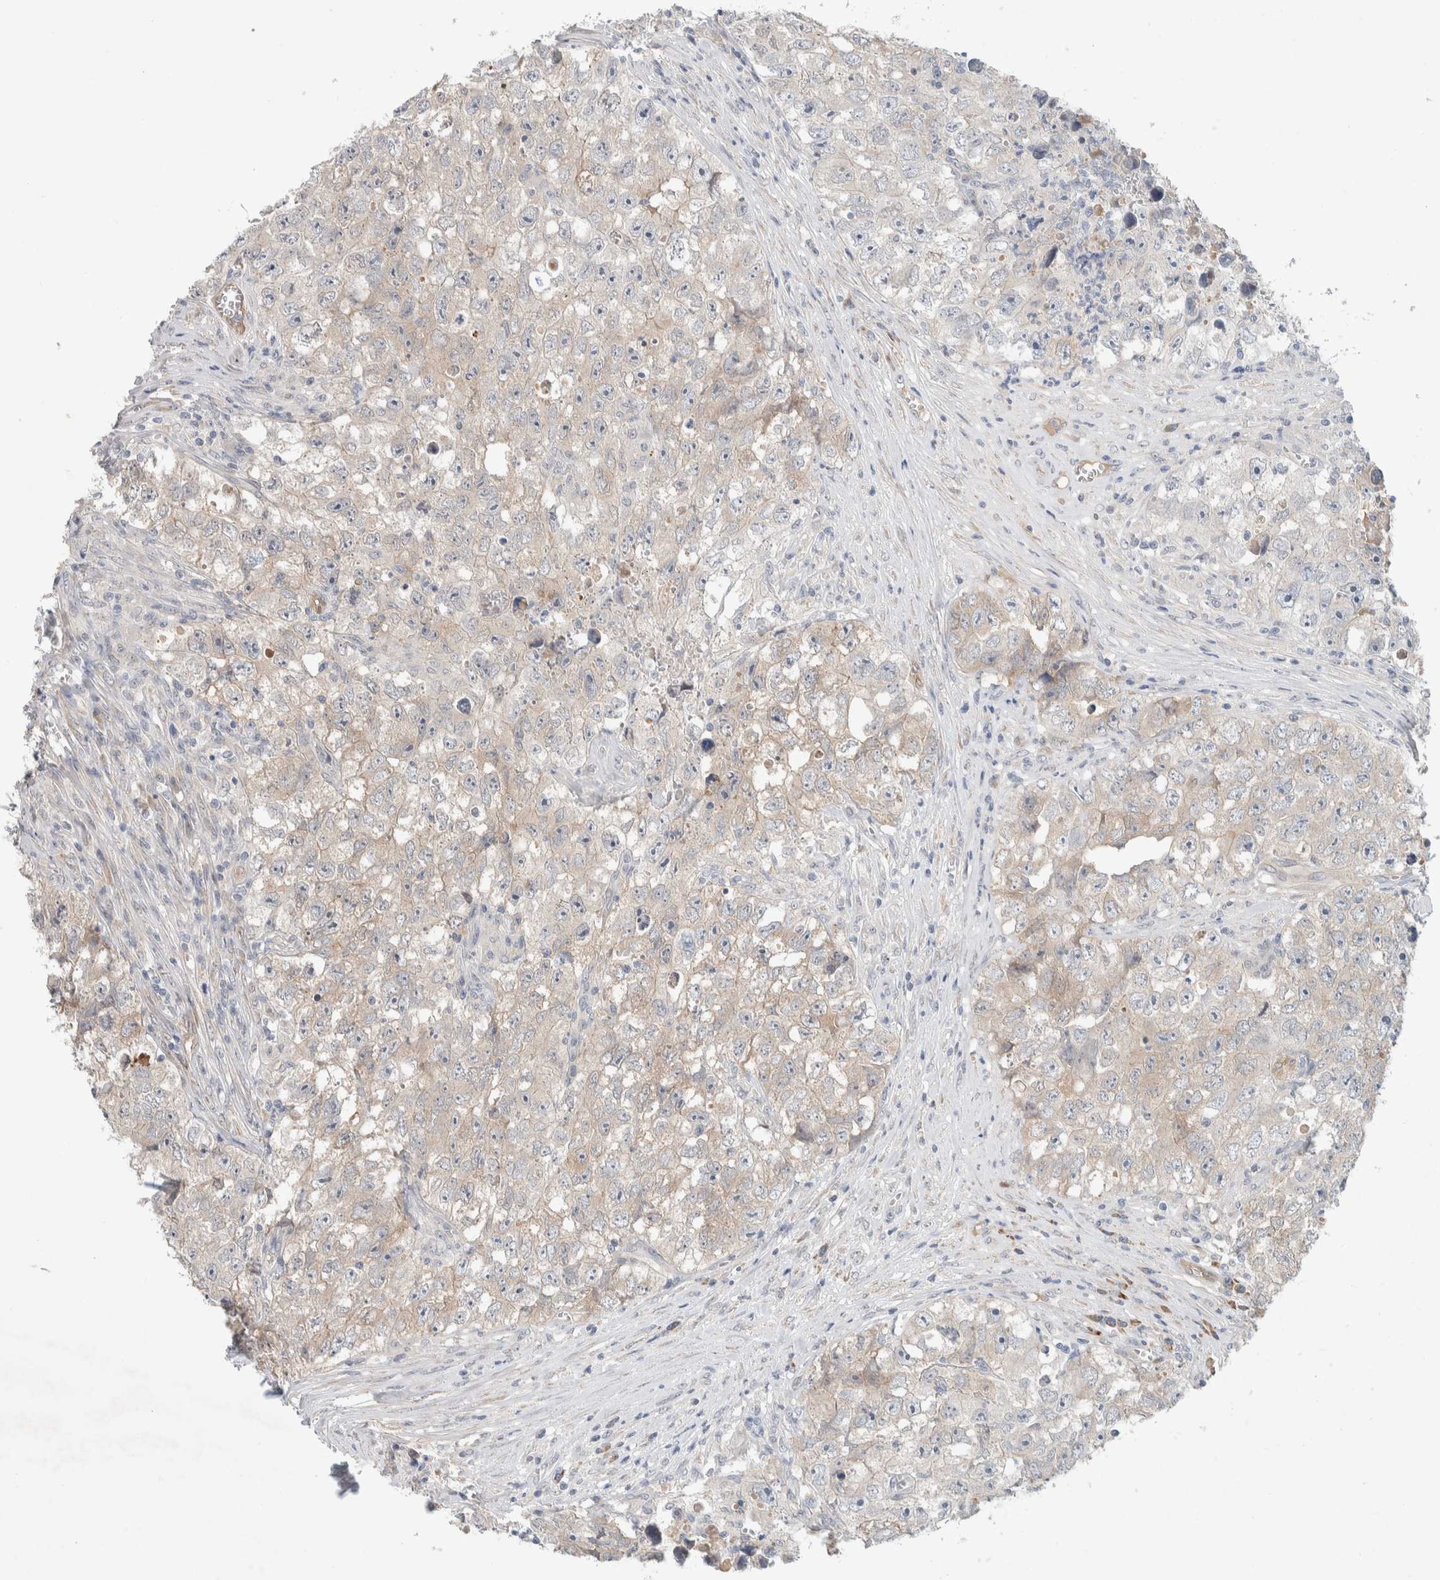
{"staining": {"intensity": "weak", "quantity": "<25%", "location": "cytoplasmic/membranous"}, "tissue": "testis cancer", "cell_type": "Tumor cells", "image_type": "cancer", "snomed": [{"axis": "morphology", "description": "Seminoma, NOS"}, {"axis": "morphology", "description": "Carcinoma, Embryonal, NOS"}, {"axis": "topography", "description": "Testis"}], "caption": "A photomicrograph of human testis cancer (seminoma) is negative for staining in tumor cells. (DAB immunohistochemistry (IHC) visualized using brightfield microscopy, high magnification).", "gene": "DEPTOR", "patient": {"sex": "male", "age": 43}}